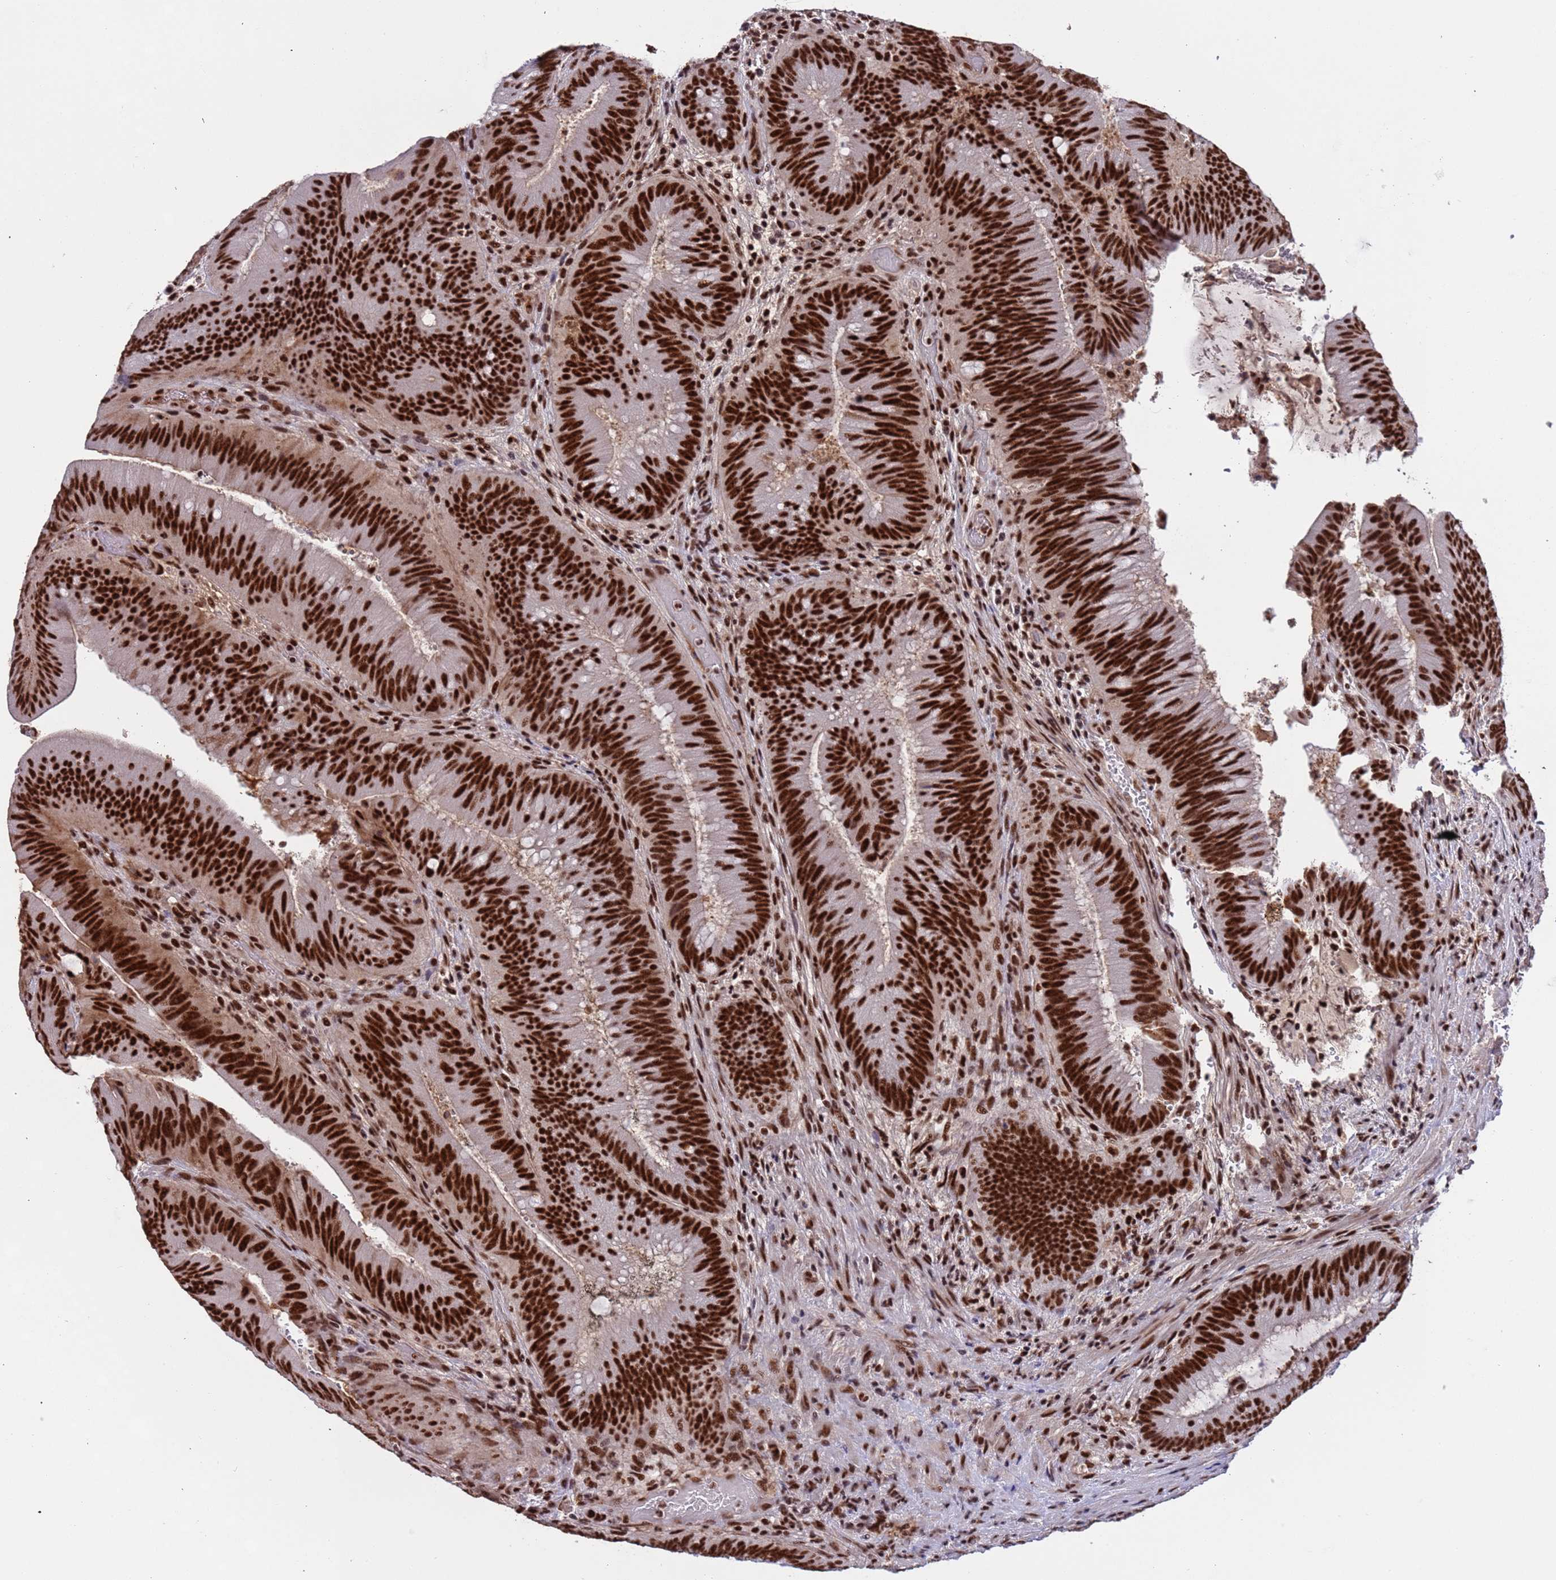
{"staining": {"intensity": "strong", "quantity": ">75%", "location": "nuclear"}, "tissue": "colorectal cancer", "cell_type": "Tumor cells", "image_type": "cancer", "snomed": [{"axis": "morphology", "description": "Adenocarcinoma, NOS"}, {"axis": "topography", "description": "Colon"}], "caption": "Colorectal adenocarcinoma was stained to show a protein in brown. There is high levels of strong nuclear expression in approximately >75% of tumor cells.", "gene": "SRRT", "patient": {"sex": "female", "age": 43}}